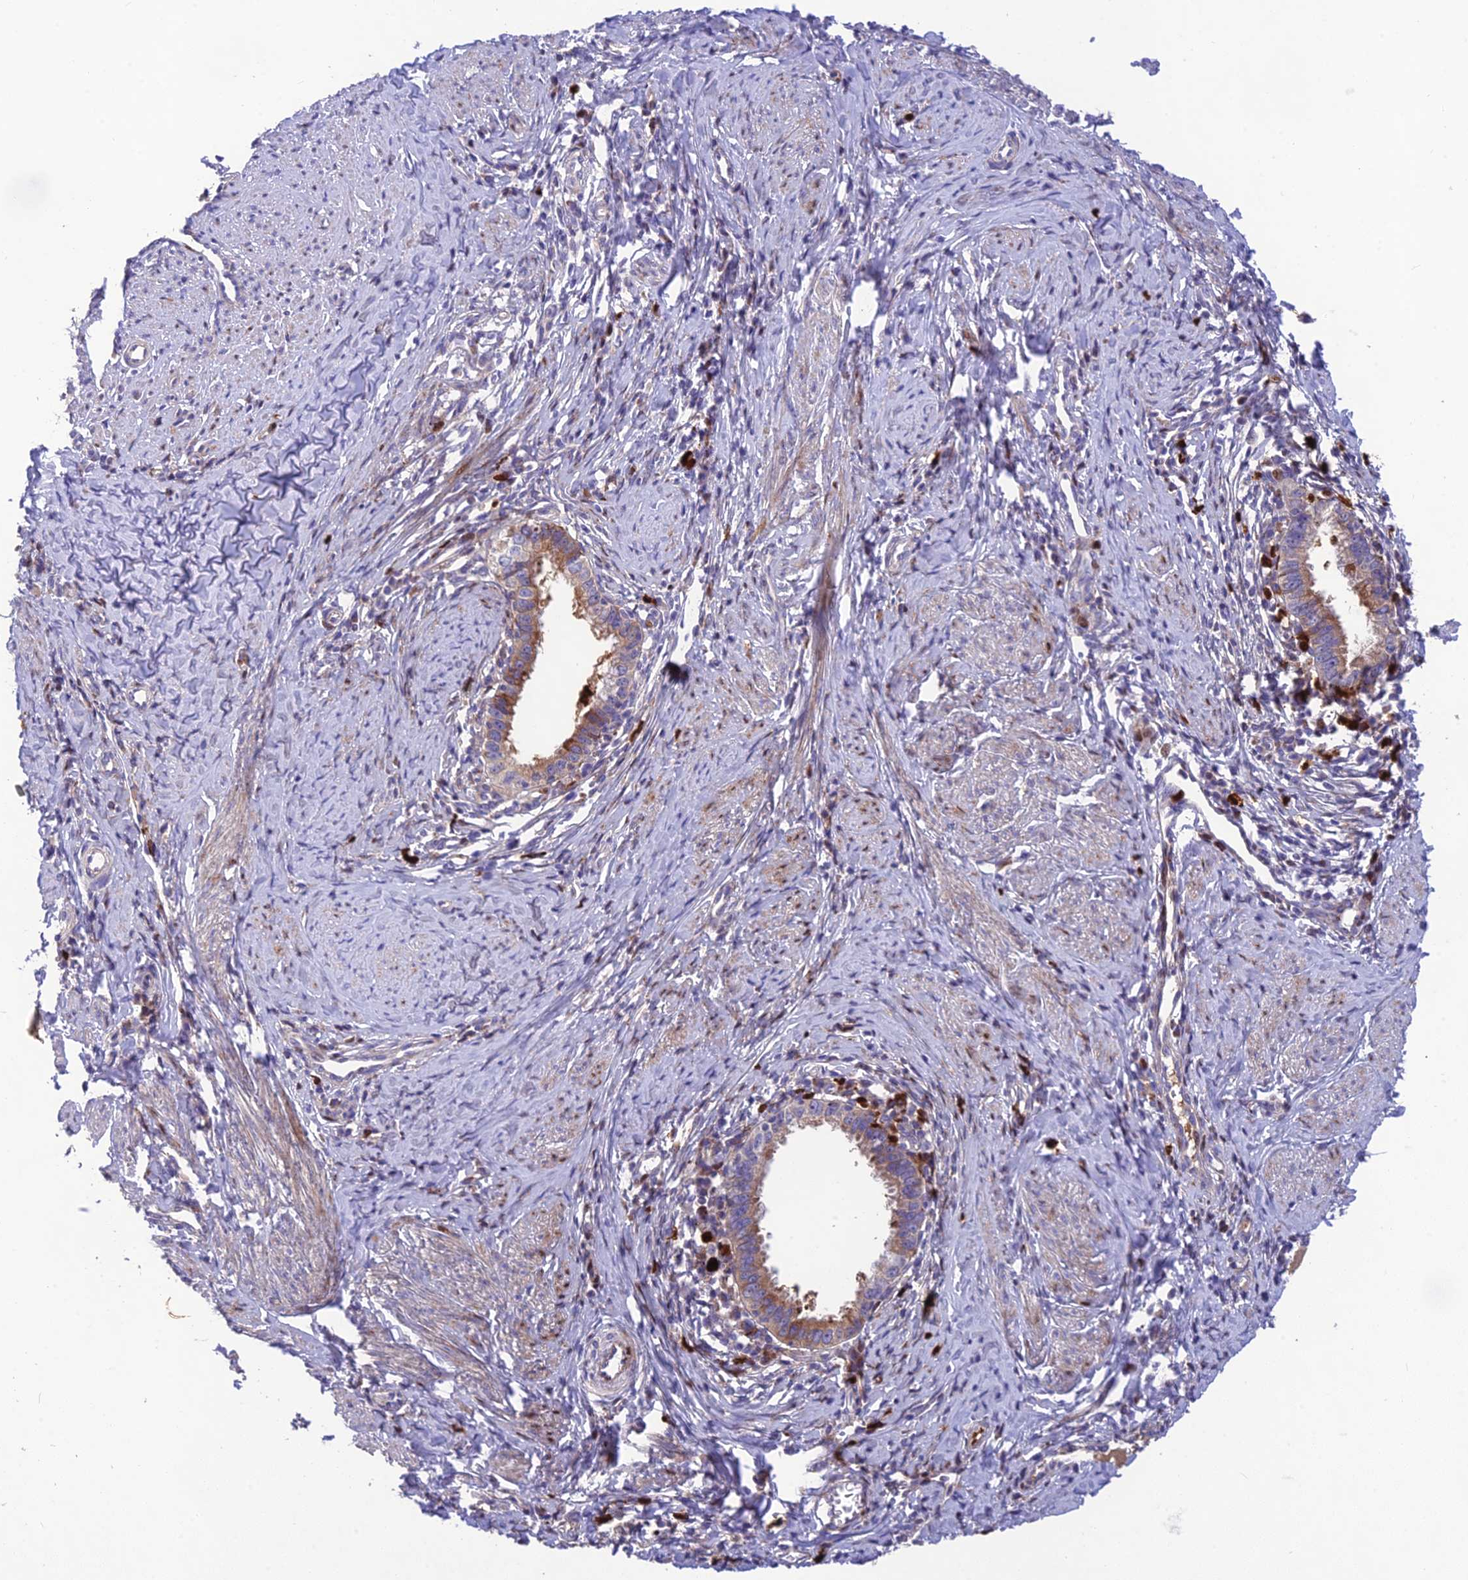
{"staining": {"intensity": "moderate", "quantity": ">75%", "location": "cytoplasmic/membranous"}, "tissue": "cervical cancer", "cell_type": "Tumor cells", "image_type": "cancer", "snomed": [{"axis": "morphology", "description": "Adenocarcinoma, NOS"}, {"axis": "topography", "description": "Cervix"}], "caption": "Protein expression analysis of cervical cancer (adenocarcinoma) exhibits moderate cytoplasmic/membranous expression in about >75% of tumor cells.", "gene": "CPSF4L", "patient": {"sex": "female", "age": 36}}